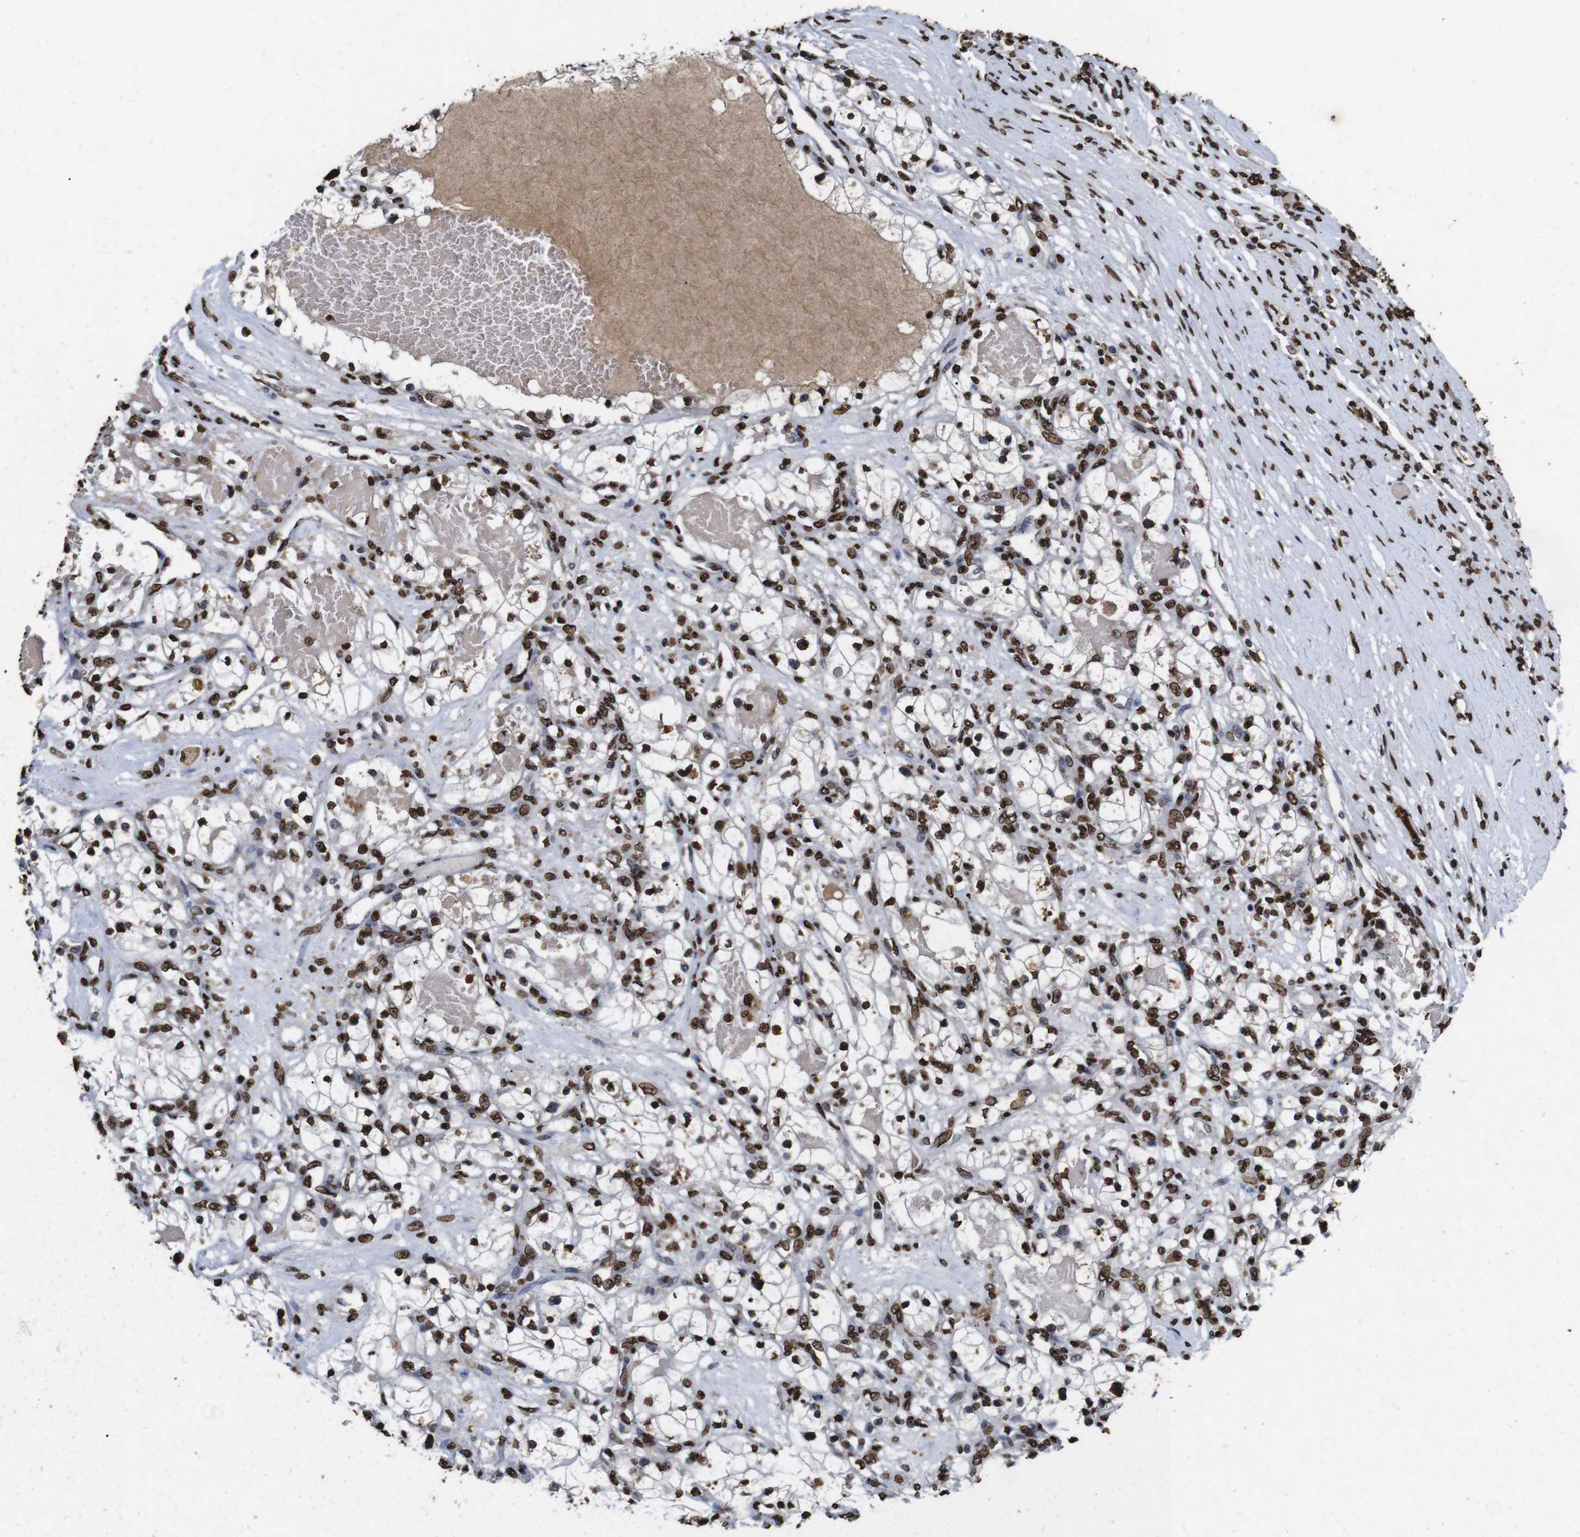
{"staining": {"intensity": "strong", "quantity": ">75%", "location": "nuclear"}, "tissue": "renal cancer", "cell_type": "Tumor cells", "image_type": "cancer", "snomed": [{"axis": "morphology", "description": "Adenocarcinoma, NOS"}, {"axis": "topography", "description": "Kidney"}], "caption": "About >75% of tumor cells in renal cancer exhibit strong nuclear protein positivity as visualized by brown immunohistochemical staining.", "gene": "MDM2", "patient": {"sex": "male", "age": 68}}